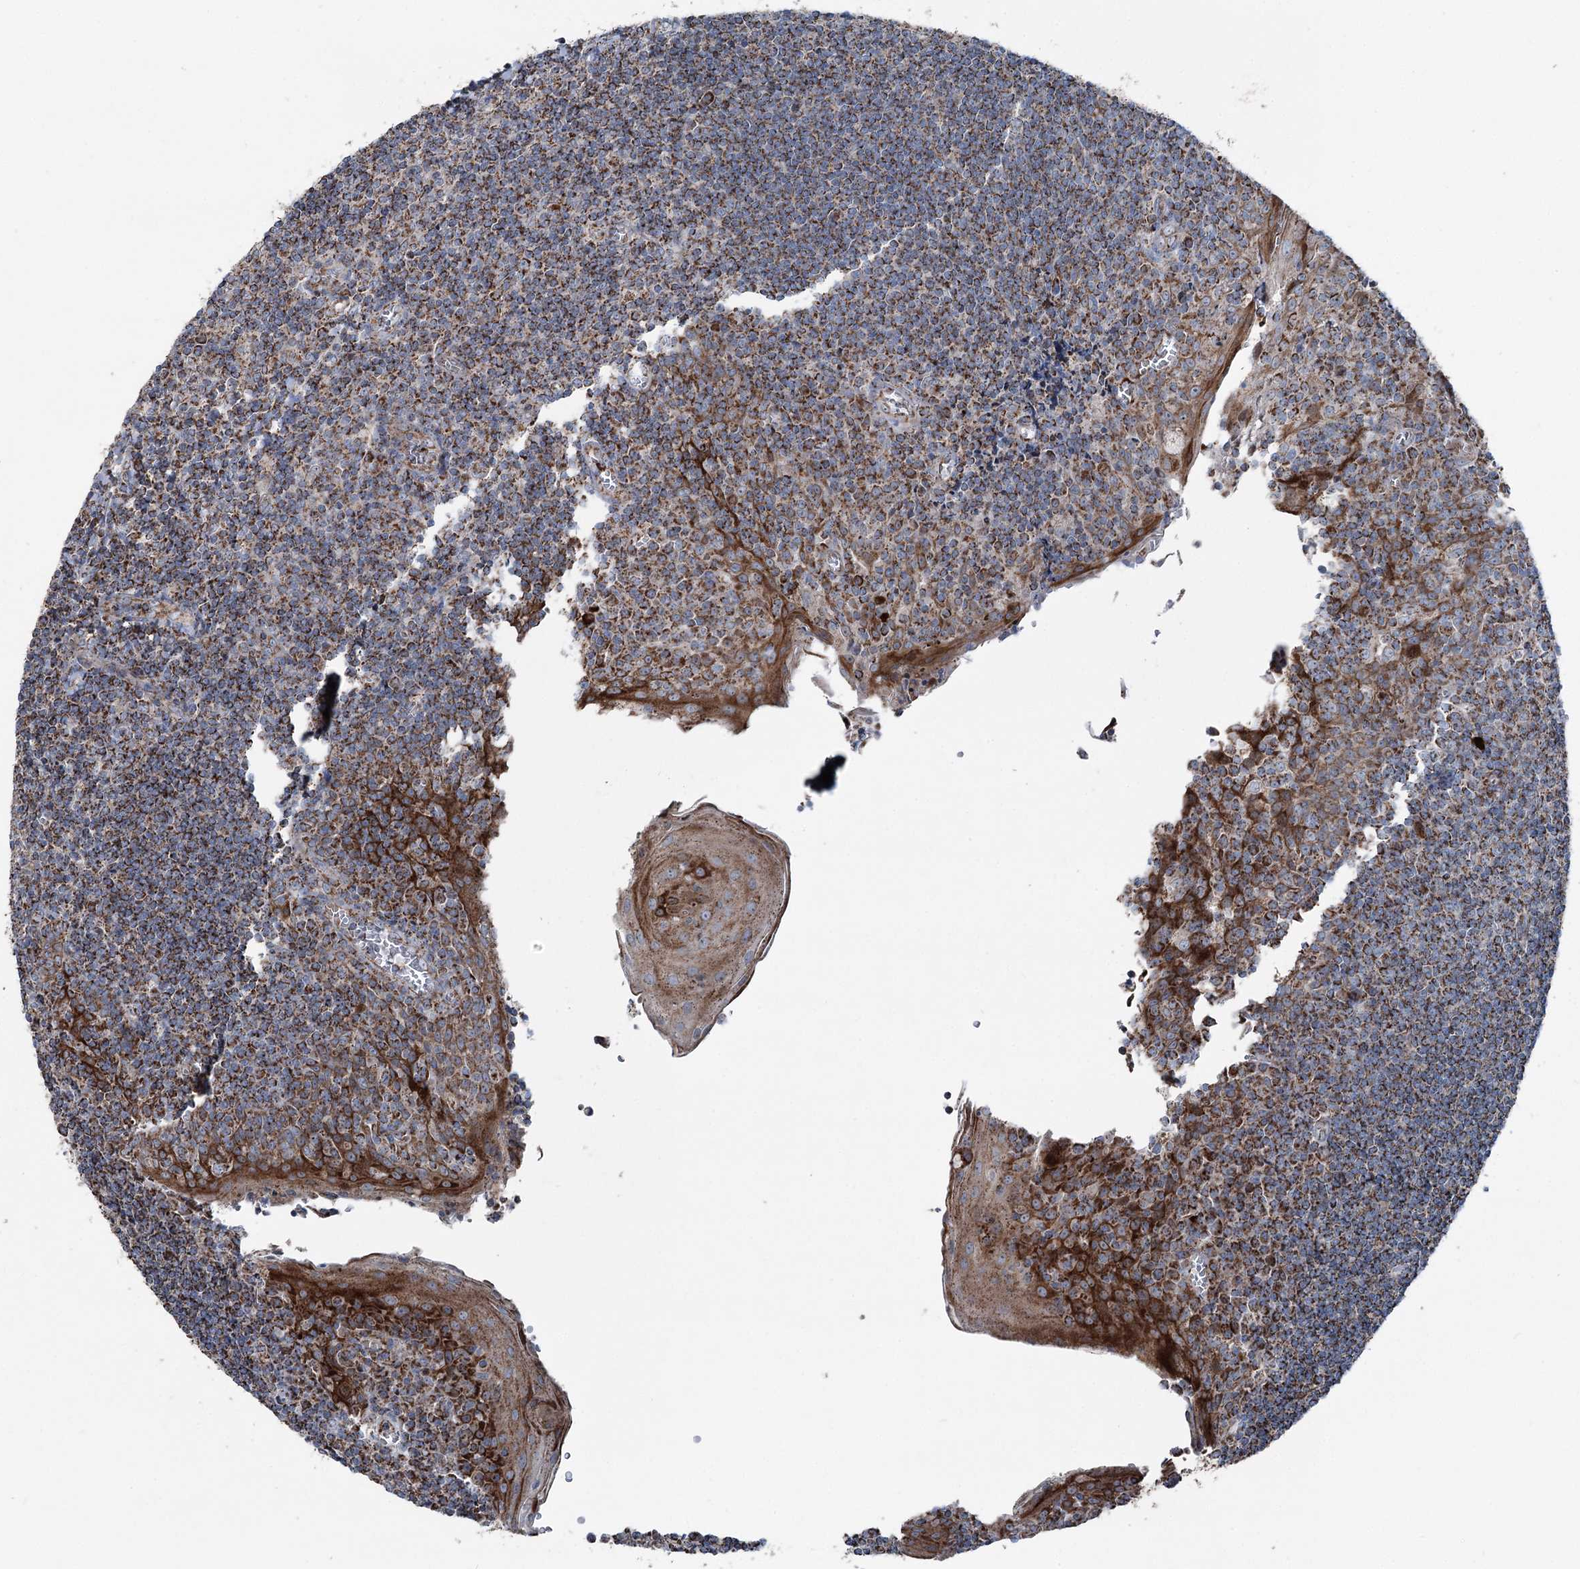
{"staining": {"intensity": "strong", "quantity": ">75%", "location": "cytoplasmic/membranous"}, "tissue": "tonsil", "cell_type": "Germinal center cells", "image_type": "normal", "snomed": [{"axis": "morphology", "description": "Normal tissue, NOS"}, {"axis": "topography", "description": "Tonsil"}], "caption": "Immunohistochemical staining of unremarkable human tonsil reveals high levels of strong cytoplasmic/membranous expression in about >75% of germinal center cells. (brown staining indicates protein expression, while blue staining denotes nuclei).", "gene": "UCN3", "patient": {"sex": "male", "age": 27}}